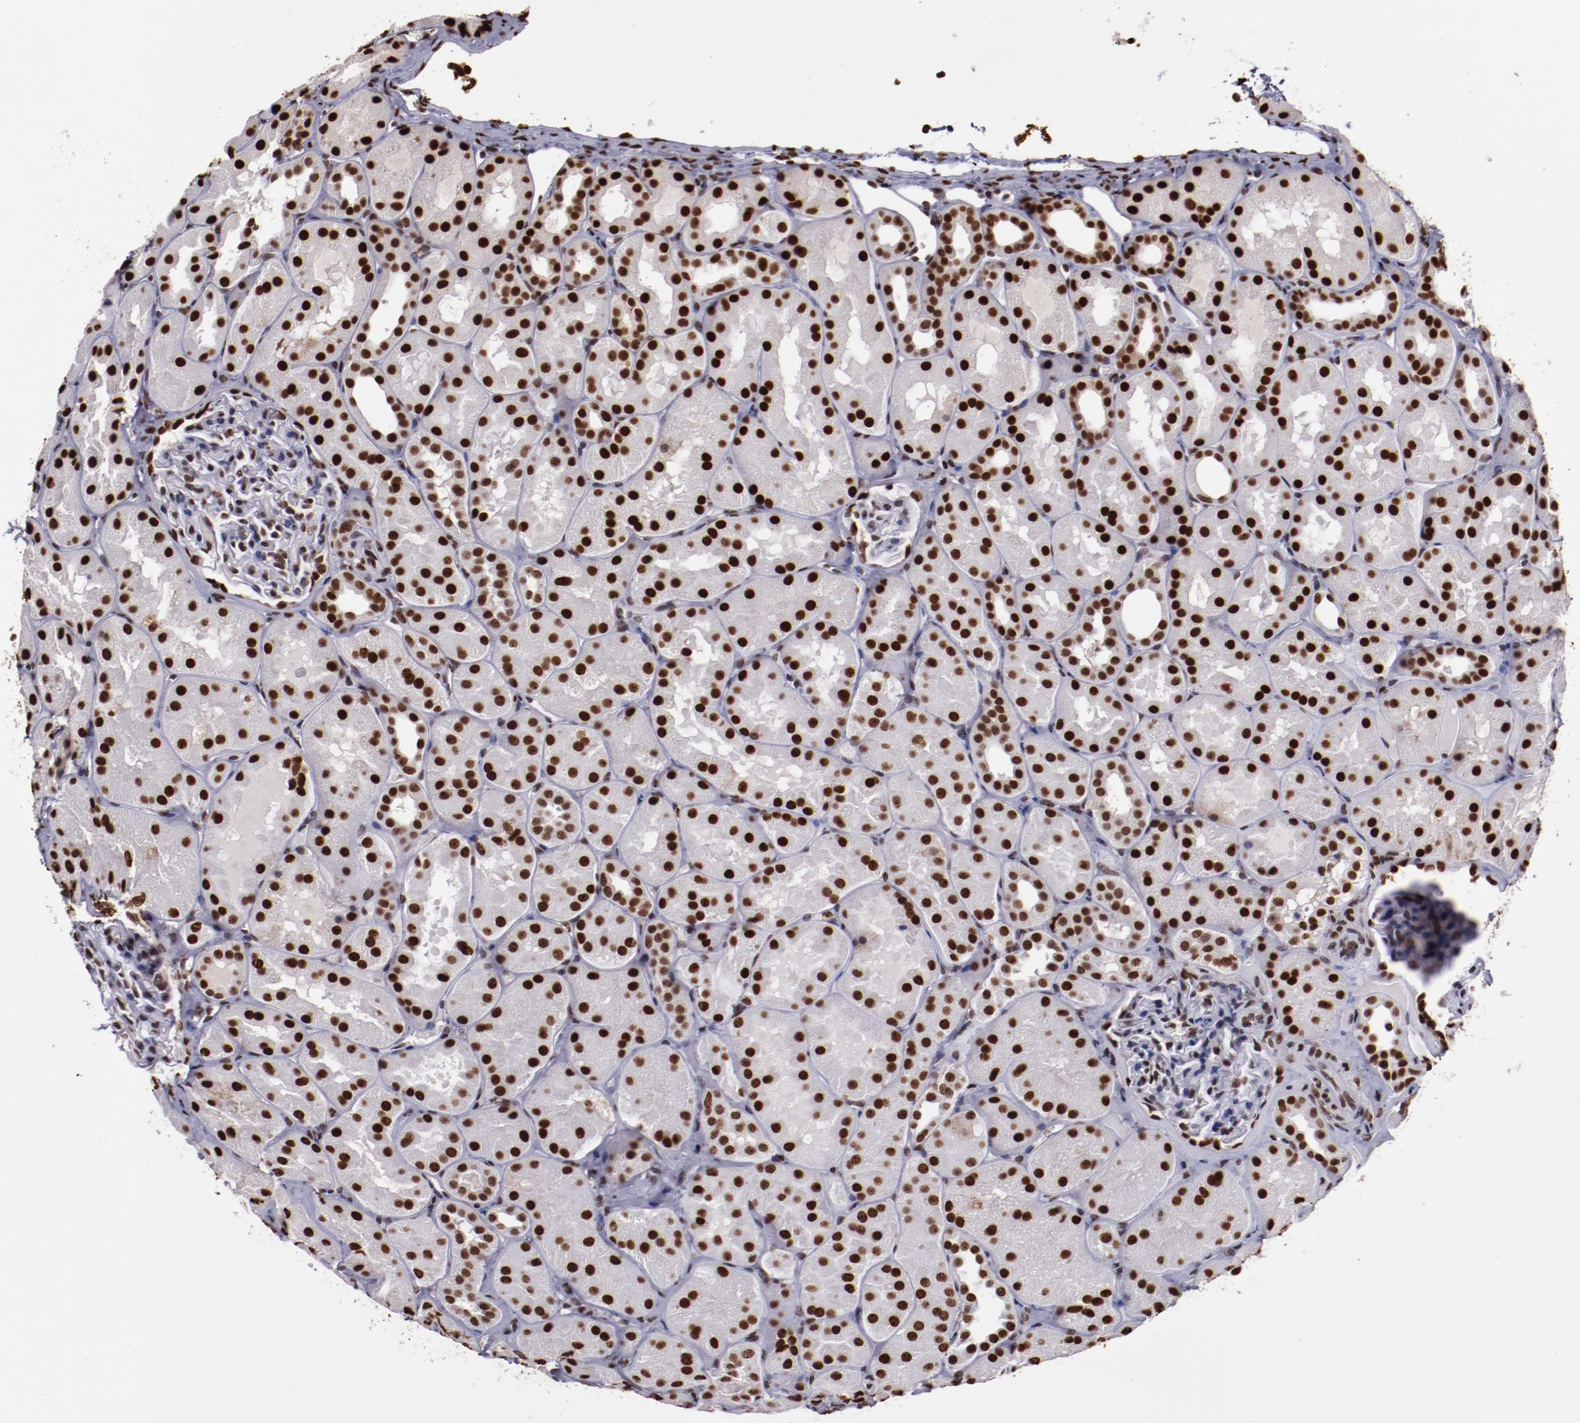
{"staining": {"intensity": "weak", "quantity": "25%-75%", "location": "nuclear"}, "tissue": "kidney", "cell_type": "Cells in glomeruli", "image_type": "normal", "snomed": [{"axis": "morphology", "description": "Normal tissue, NOS"}, {"axis": "topography", "description": "Kidney"}], "caption": "Immunohistochemistry (IHC) staining of benign kidney, which shows low levels of weak nuclear expression in approximately 25%-75% of cells in glomeruli indicating weak nuclear protein staining. The staining was performed using DAB (3,3'-diaminobenzidine) (brown) for protein detection and nuclei were counterstained in hematoxylin (blue).", "gene": "APEX1", "patient": {"sex": "male", "age": 28}}